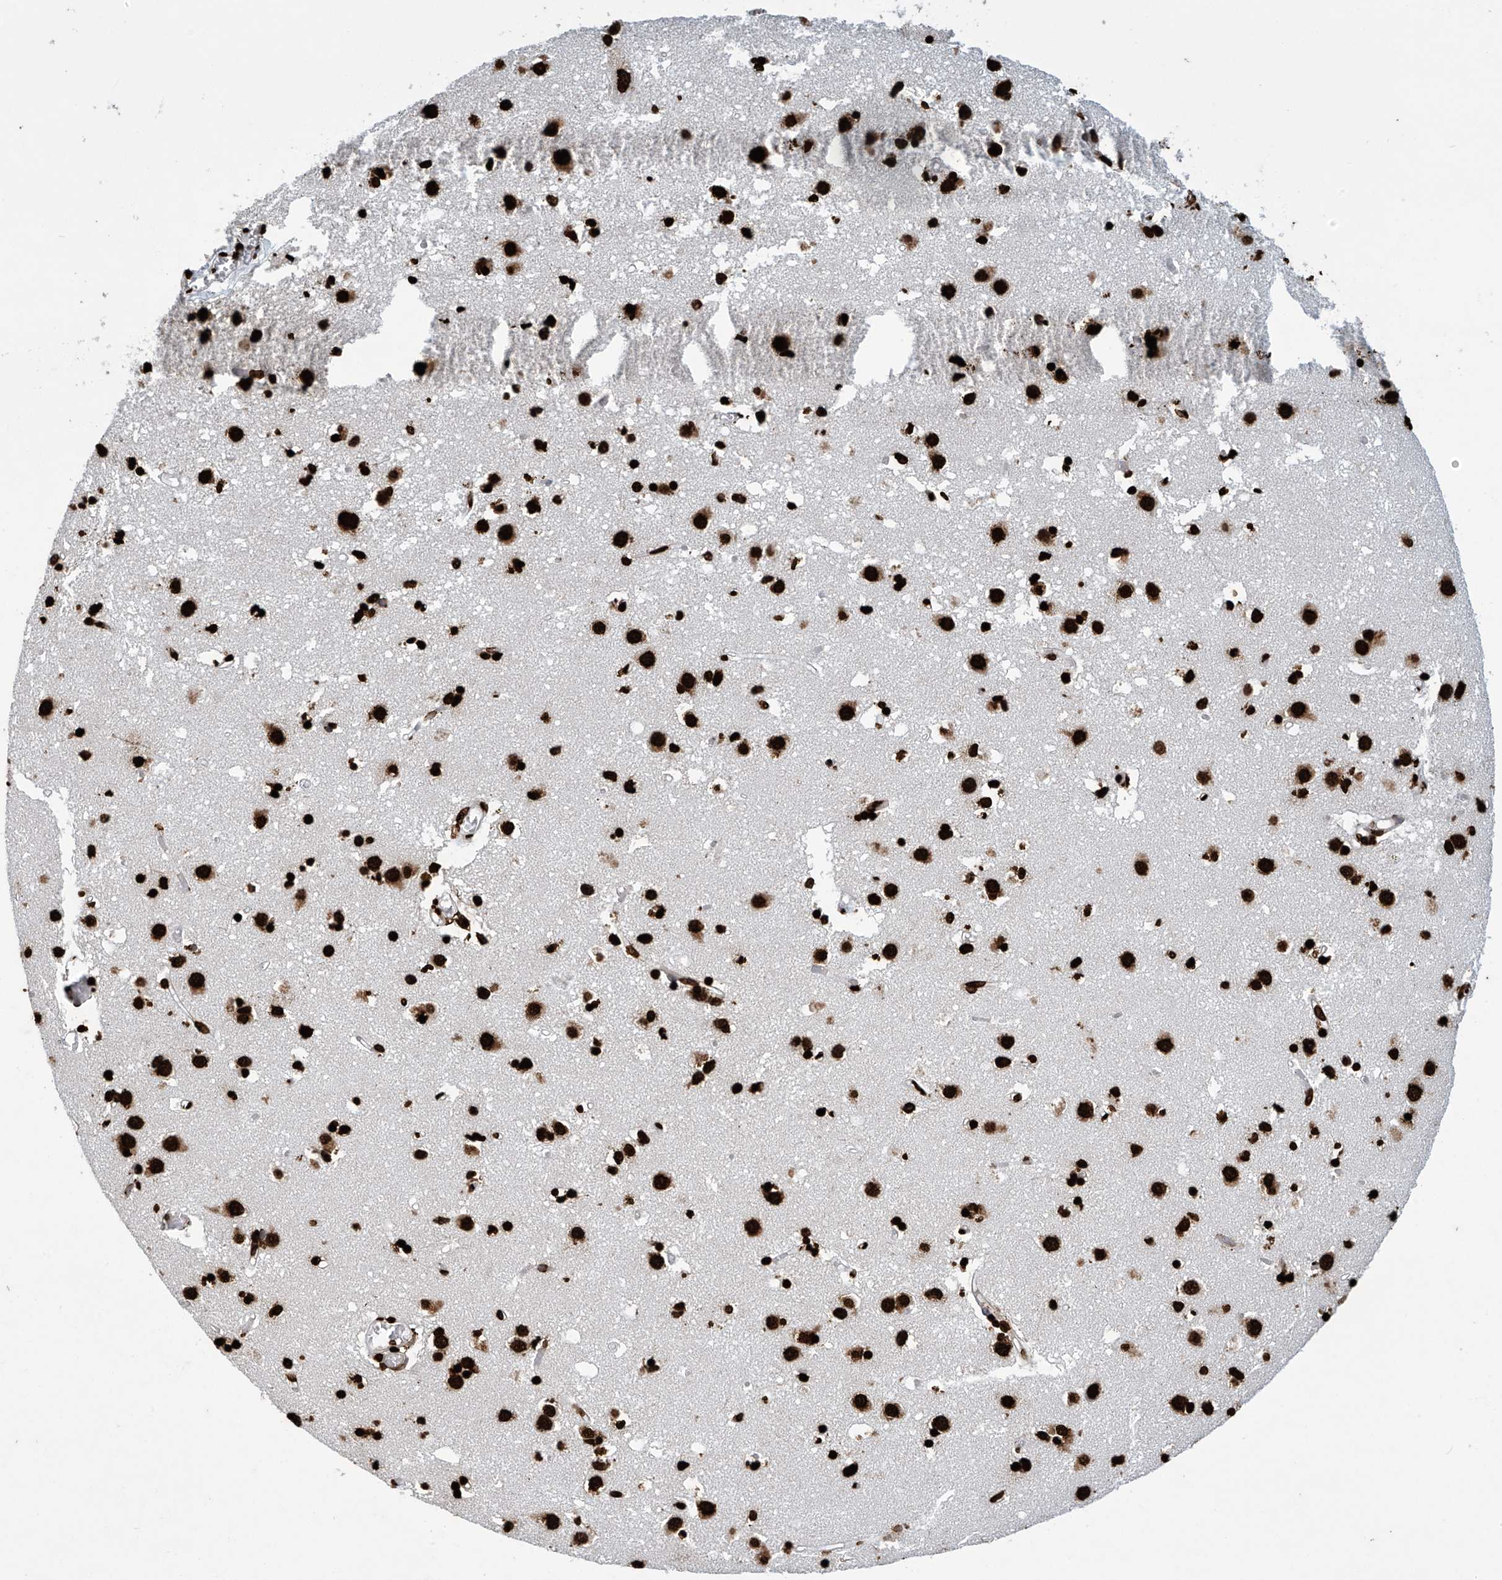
{"staining": {"intensity": "strong", "quantity": ">75%", "location": "nuclear"}, "tissue": "caudate", "cell_type": "Glial cells", "image_type": "normal", "snomed": [{"axis": "morphology", "description": "Normal tissue, NOS"}, {"axis": "topography", "description": "Lateral ventricle wall"}], "caption": "High-power microscopy captured an IHC photomicrograph of unremarkable caudate, revealing strong nuclear expression in about >75% of glial cells. (Stains: DAB (3,3'-diaminobenzidine) in brown, nuclei in blue, Microscopy: brightfield microscopy at high magnification).", "gene": "H3", "patient": {"sex": "male", "age": 70}}